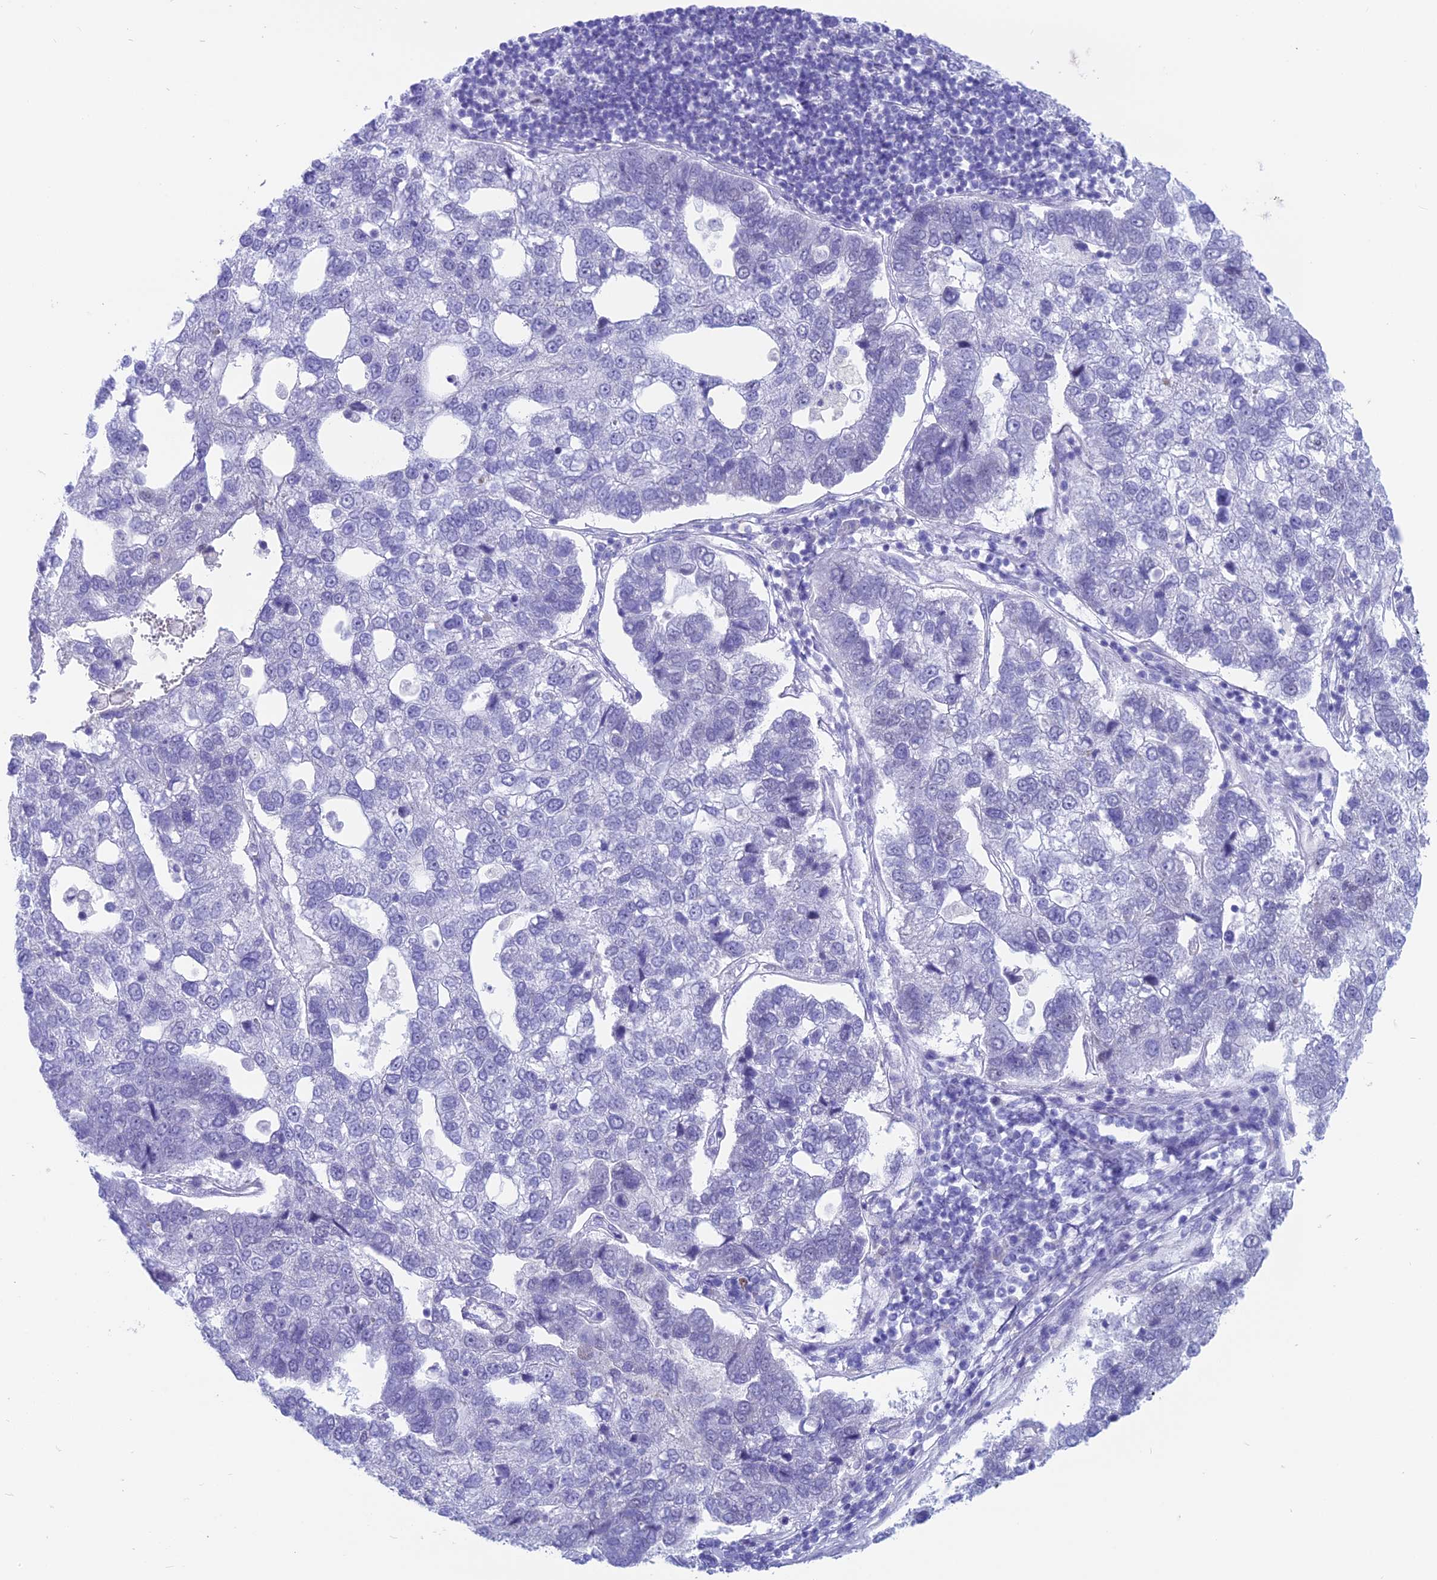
{"staining": {"intensity": "negative", "quantity": "none", "location": "none"}, "tissue": "pancreatic cancer", "cell_type": "Tumor cells", "image_type": "cancer", "snomed": [{"axis": "morphology", "description": "Adenocarcinoma, NOS"}, {"axis": "topography", "description": "Pancreas"}], "caption": "Tumor cells show no significant positivity in adenocarcinoma (pancreatic). (DAB IHC with hematoxylin counter stain).", "gene": "SNTN", "patient": {"sex": "female", "age": 61}}